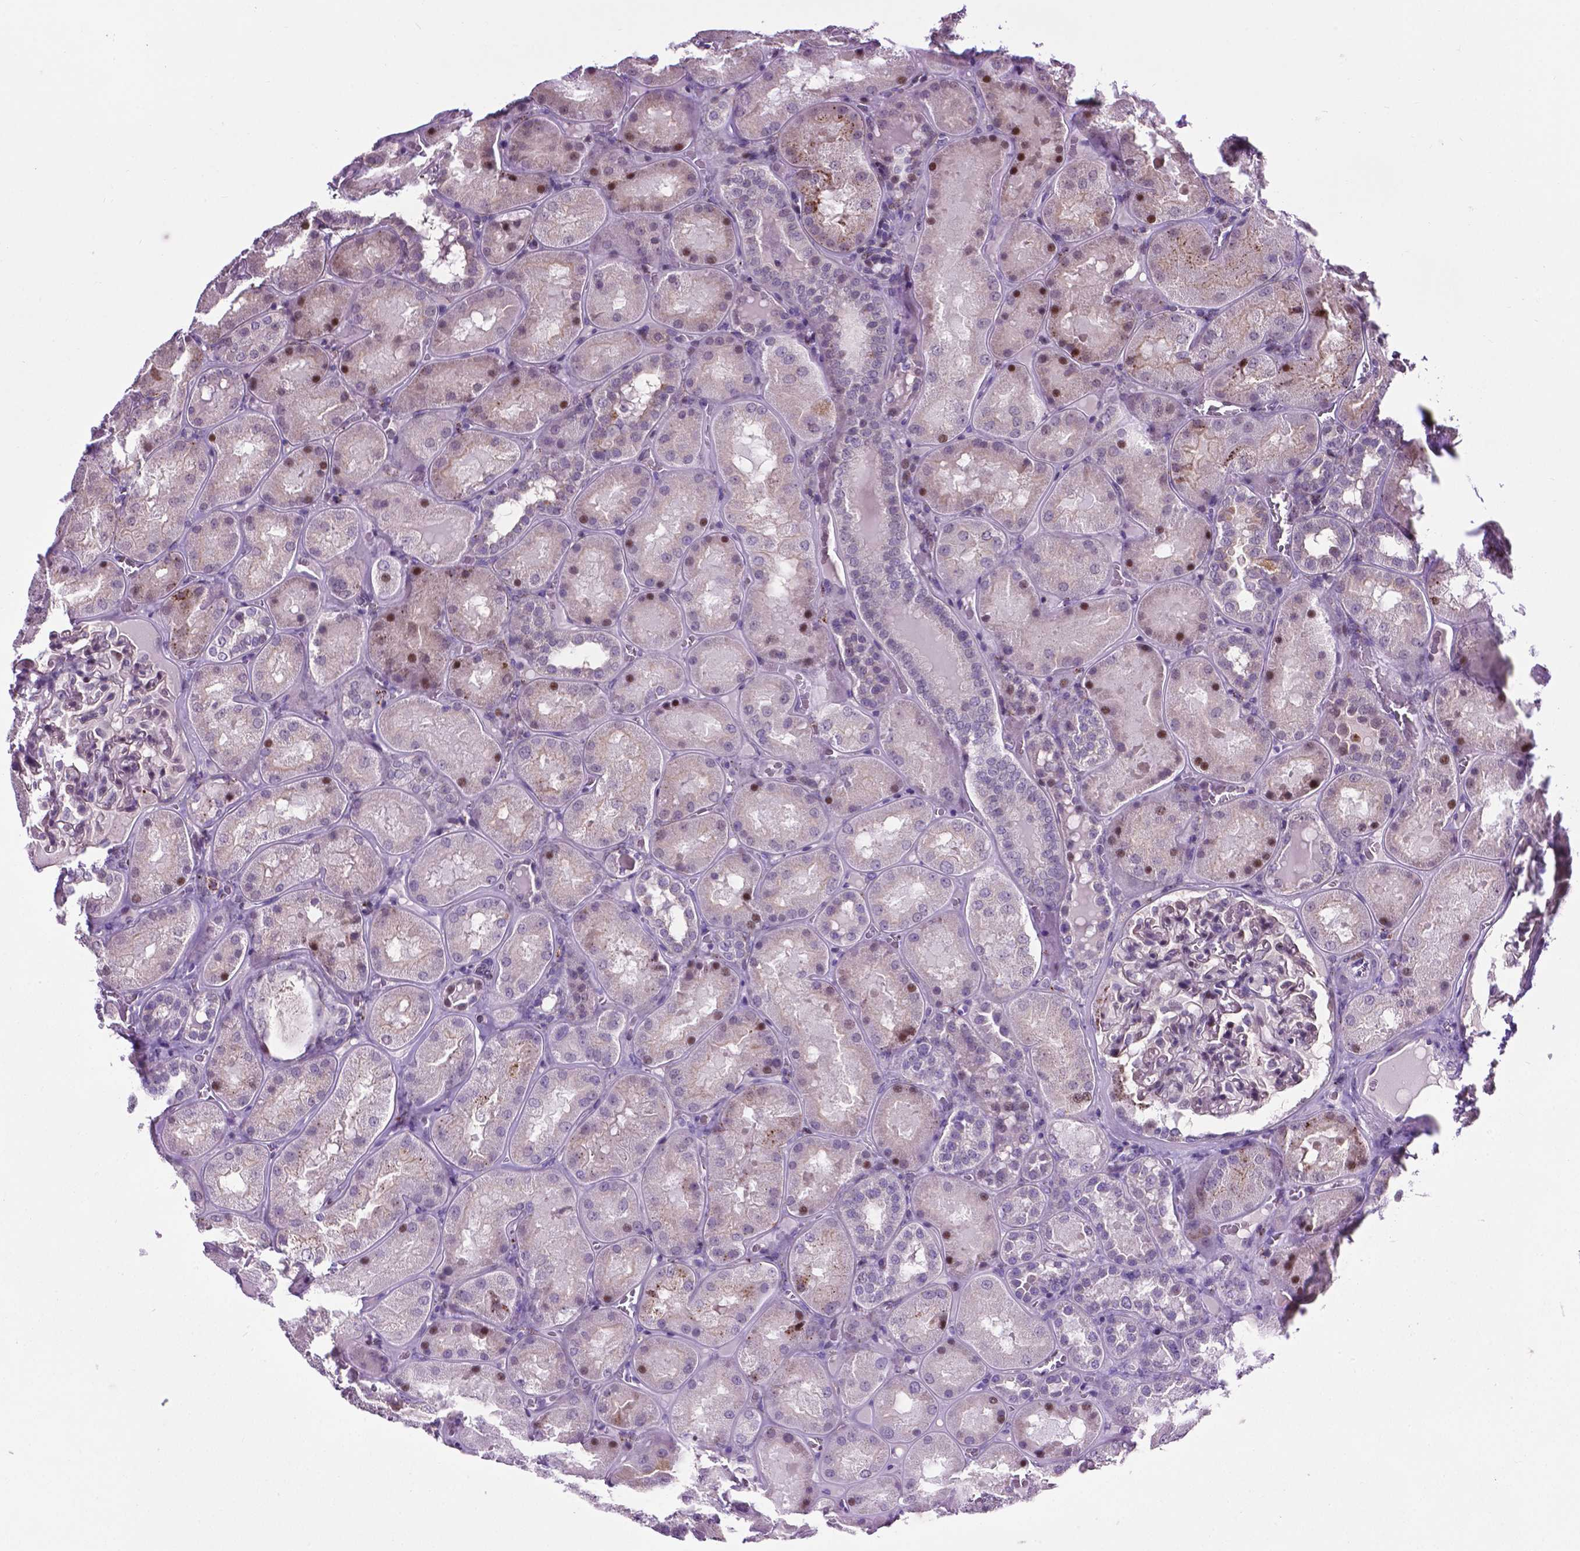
{"staining": {"intensity": "negative", "quantity": "none", "location": "none"}, "tissue": "kidney", "cell_type": "Cells in glomeruli", "image_type": "normal", "snomed": [{"axis": "morphology", "description": "Normal tissue, NOS"}, {"axis": "topography", "description": "Kidney"}], "caption": "Human kidney stained for a protein using immunohistochemistry demonstrates no staining in cells in glomeruli.", "gene": "SMAD2", "patient": {"sex": "male", "age": 73}}